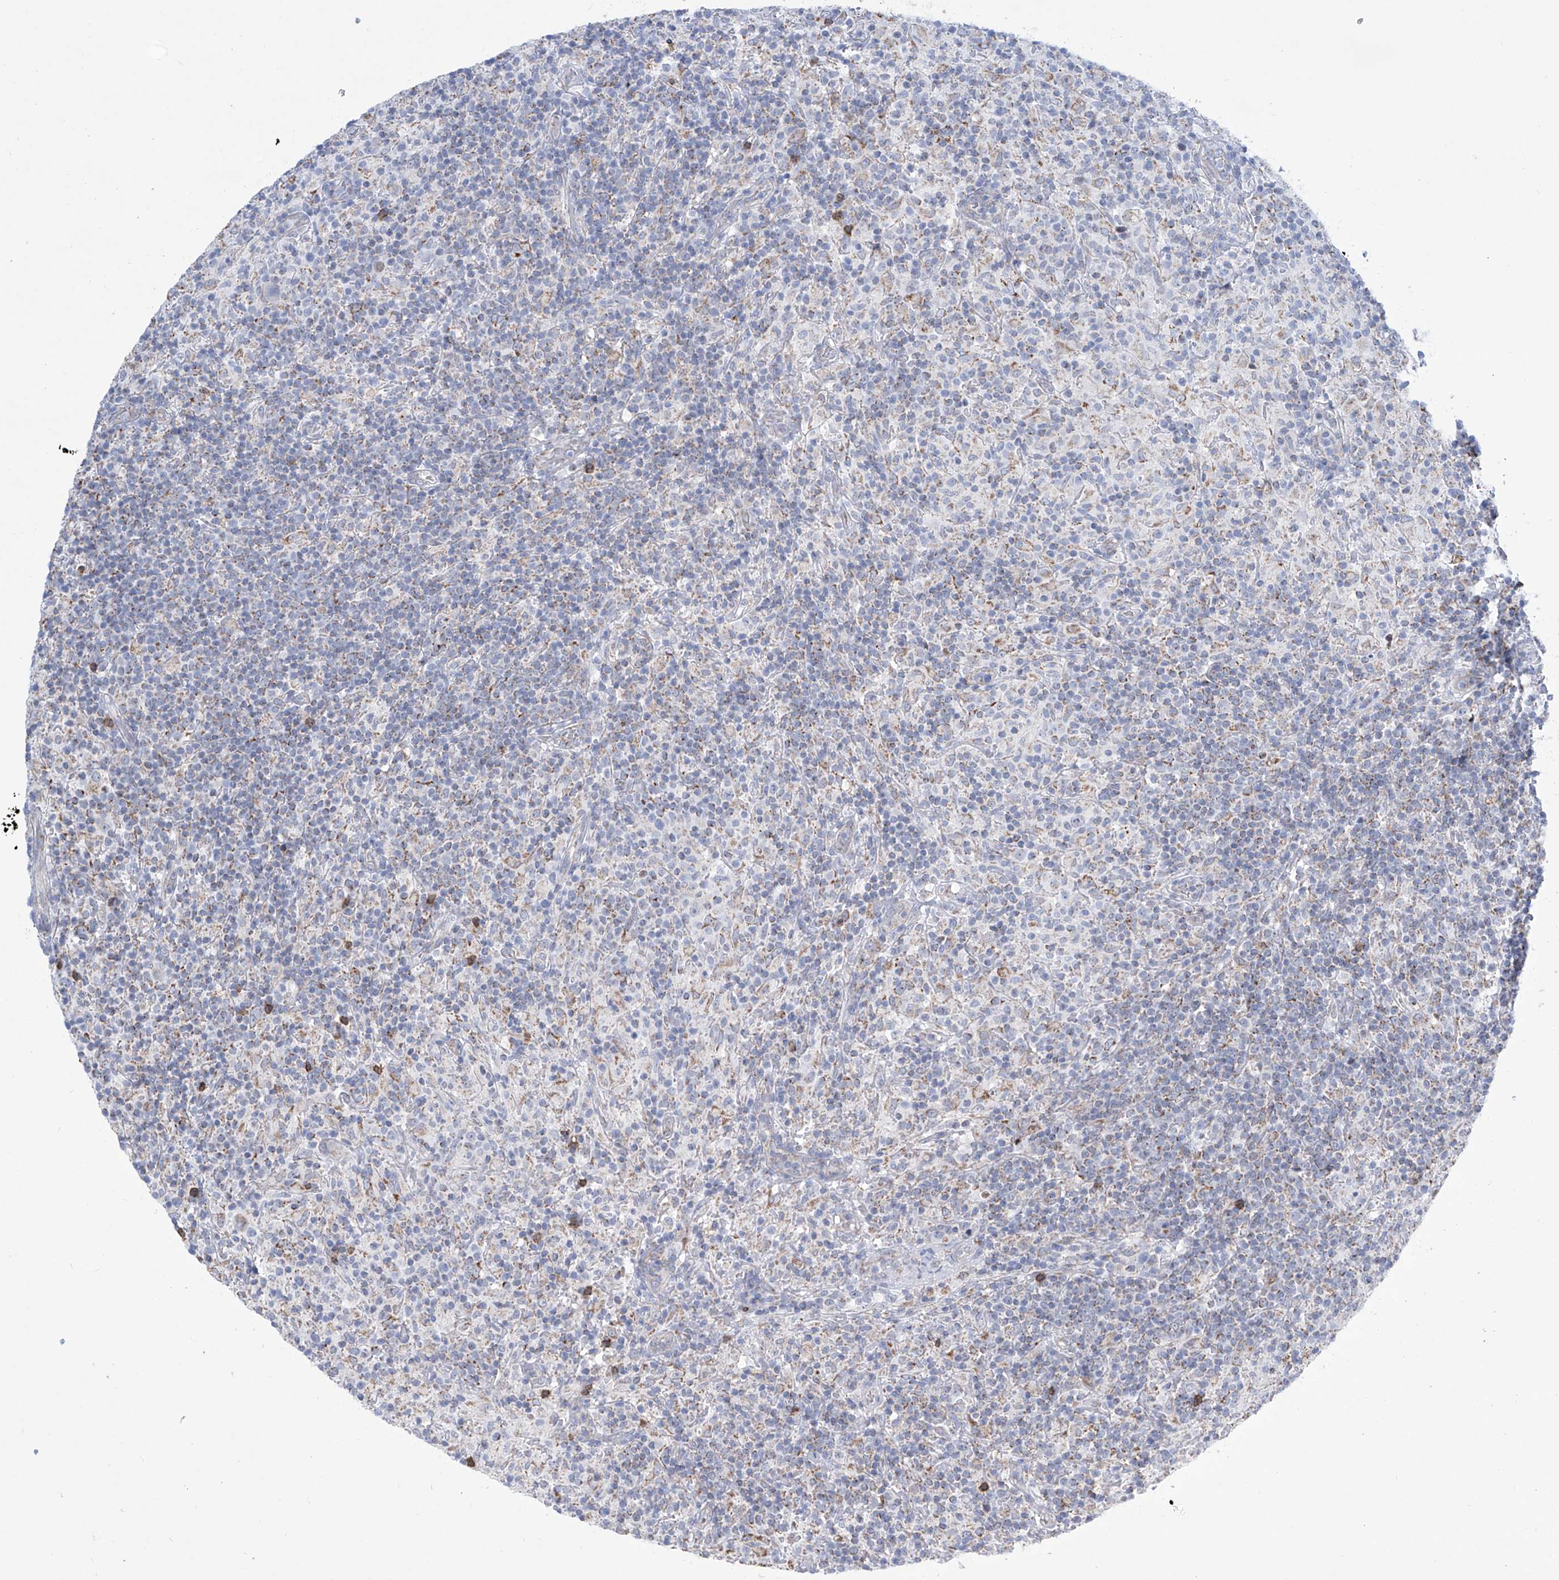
{"staining": {"intensity": "negative", "quantity": "none", "location": "none"}, "tissue": "lymphoma", "cell_type": "Tumor cells", "image_type": "cancer", "snomed": [{"axis": "morphology", "description": "Hodgkin's disease, NOS"}, {"axis": "topography", "description": "Lymph node"}], "caption": "Micrograph shows no protein expression in tumor cells of lymphoma tissue.", "gene": "ALDH6A1", "patient": {"sex": "male", "age": 70}}